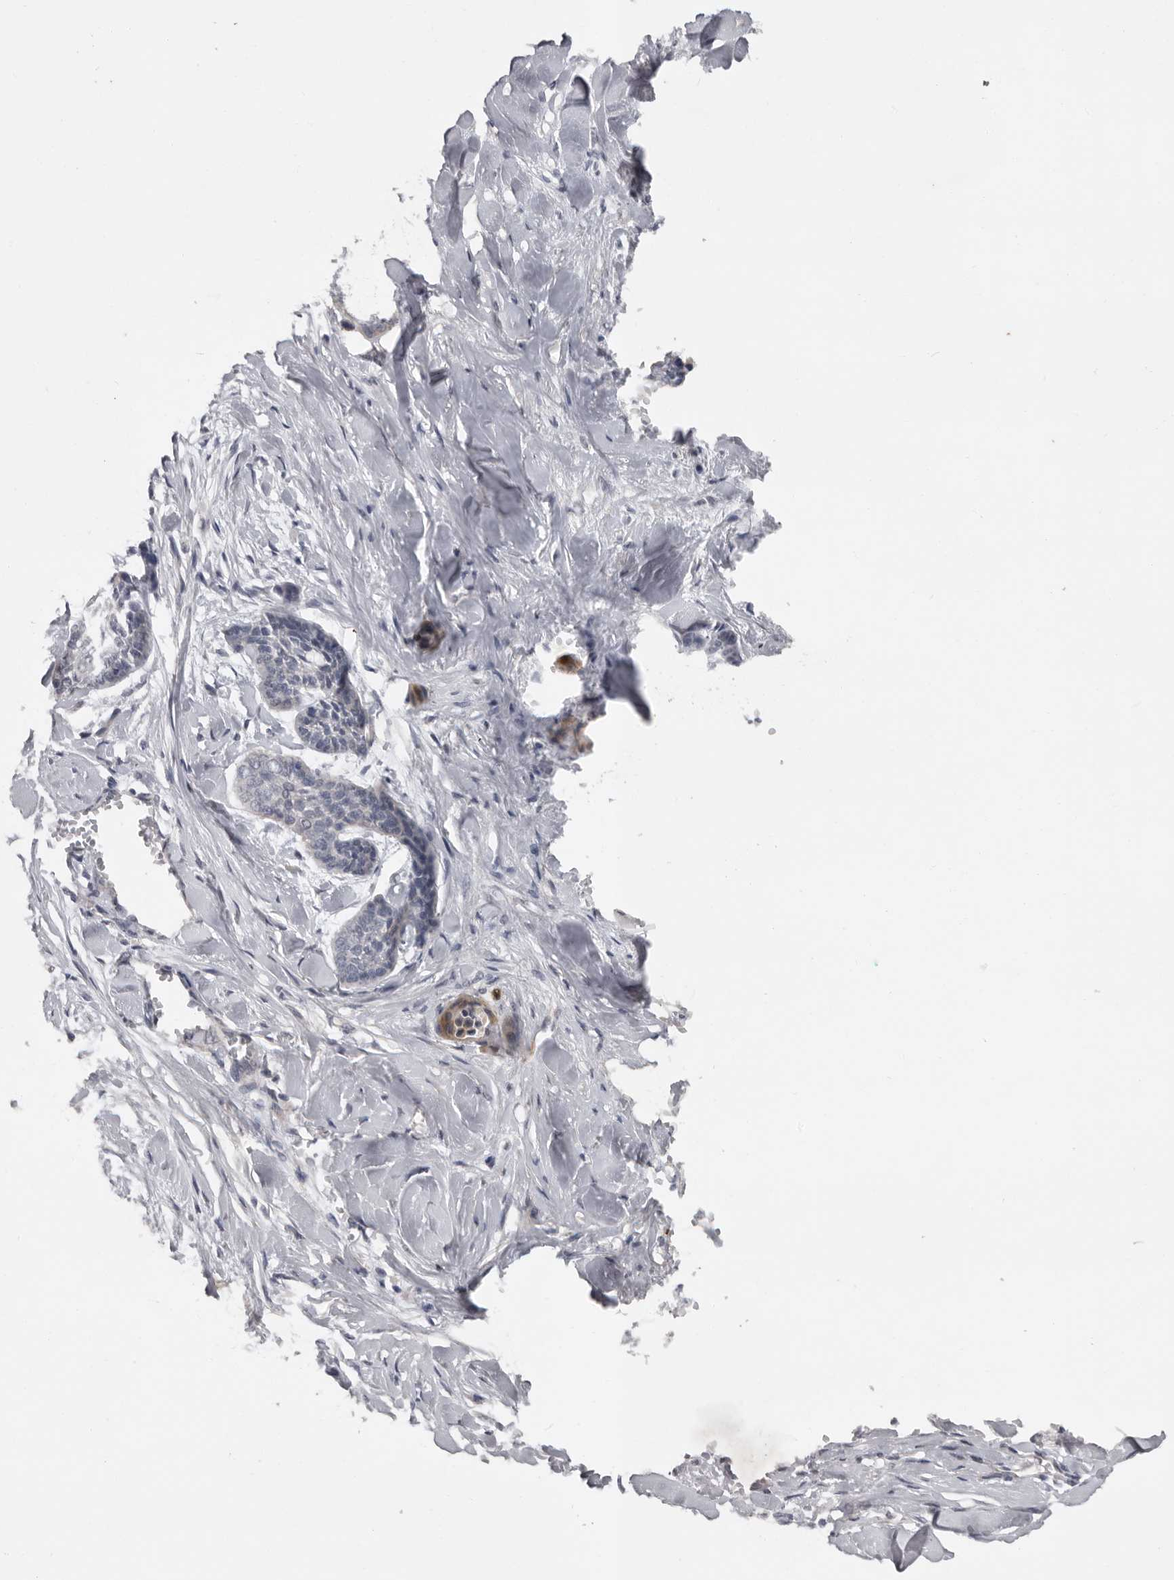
{"staining": {"intensity": "negative", "quantity": "none", "location": "none"}, "tissue": "skin cancer", "cell_type": "Tumor cells", "image_type": "cancer", "snomed": [{"axis": "morphology", "description": "Basal cell carcinoma"}, {"axis": "topography", "description": "Skin"}], "caption": "High magnification brightfield microscopy of skin cancer stained with DAB (brown) and counterstained with hematoxylin (blue): tumor cells show no significant positivity.", "gene": "MTF1", "patient": {"sex": "female", "age": 64}}